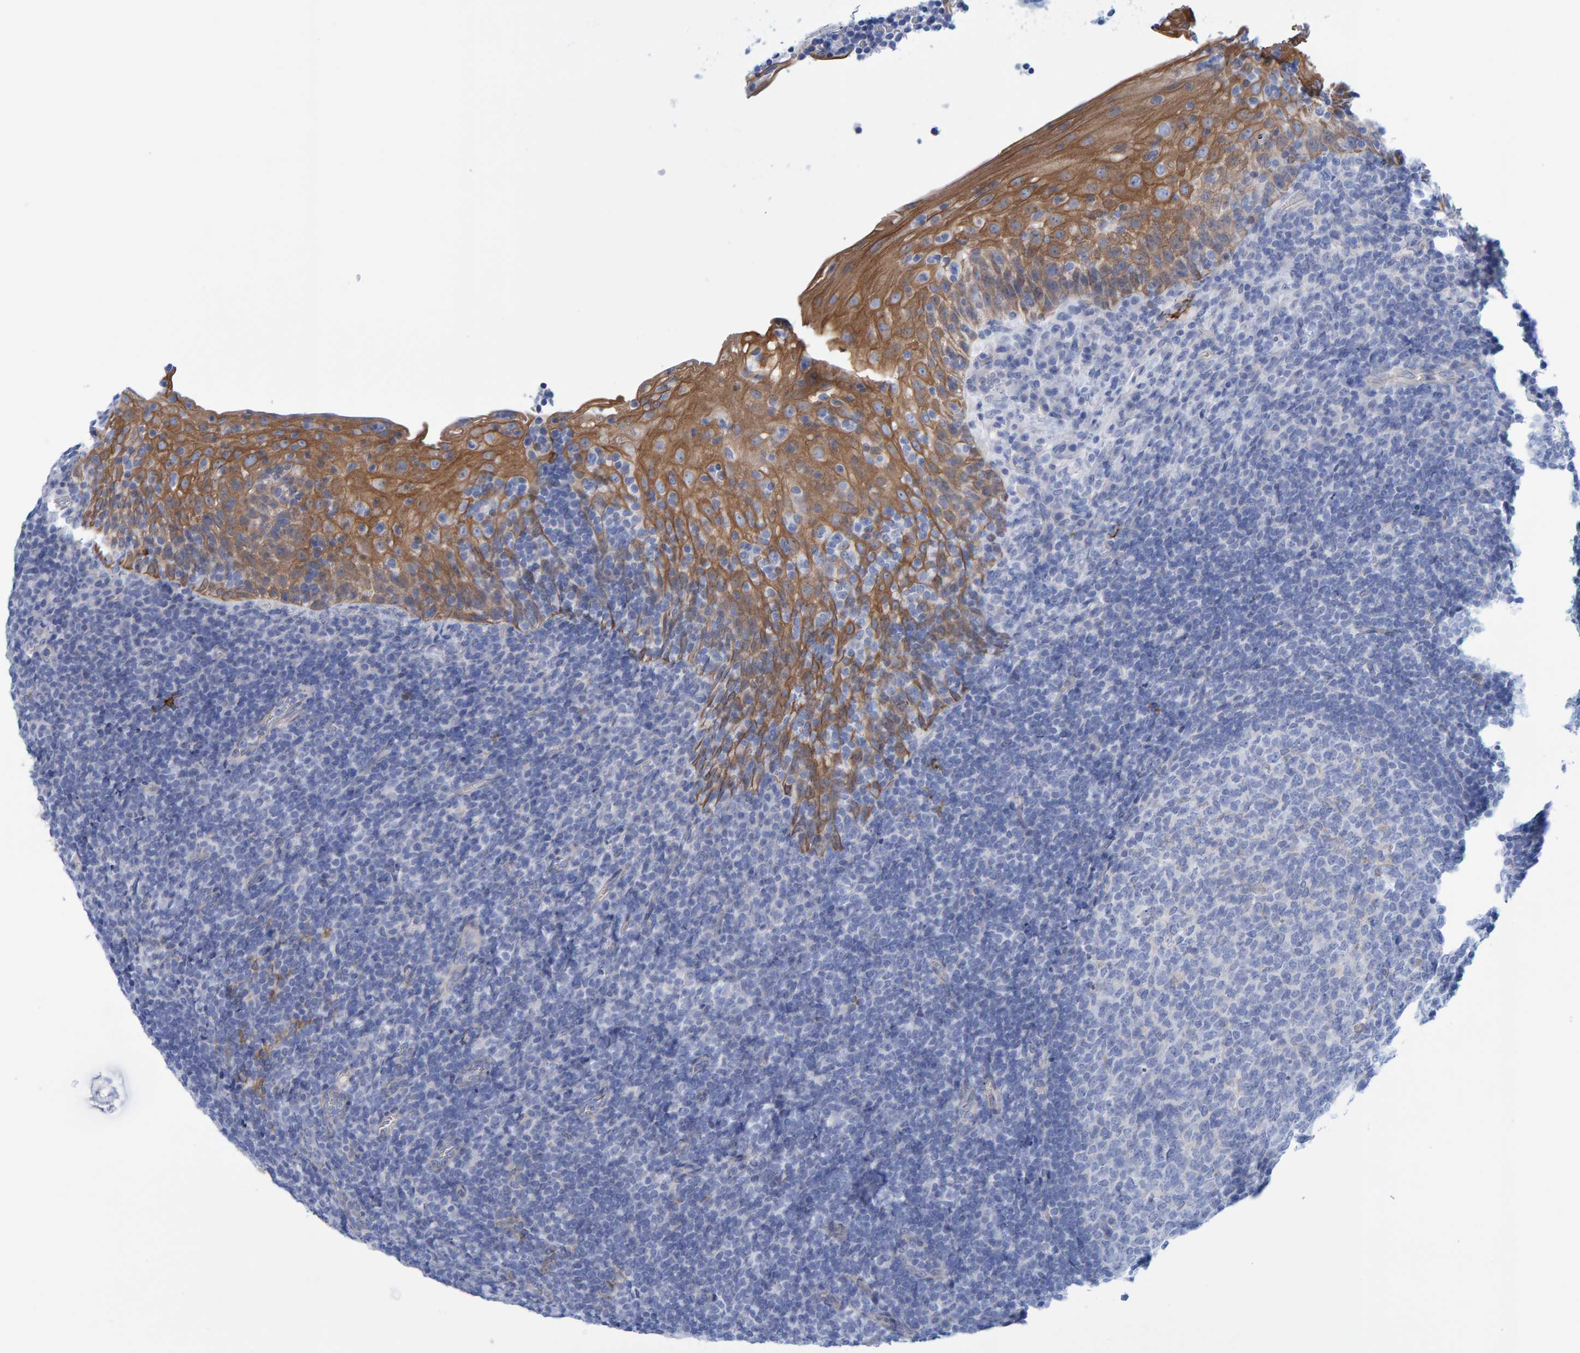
{"staining": {"intensity": "negative", "quantity": "none", "location": "none"}, "tissue": "tonsil", "cell_type": "Germinal center cells", "image_type": "normal", "snomed": [{"axis": "morphology", "description": "Normal tissue, NOS"}, {"axis": "topography", "description": "Tonsil"}], "caption": "A high-resolution micrograph shows immunohistochemistry staining of benign tonsil, which exhibits no significant staining in germinal center cells.", "gene": "JAKMIP3", "patient": {"sex": "male", "age": 37}}